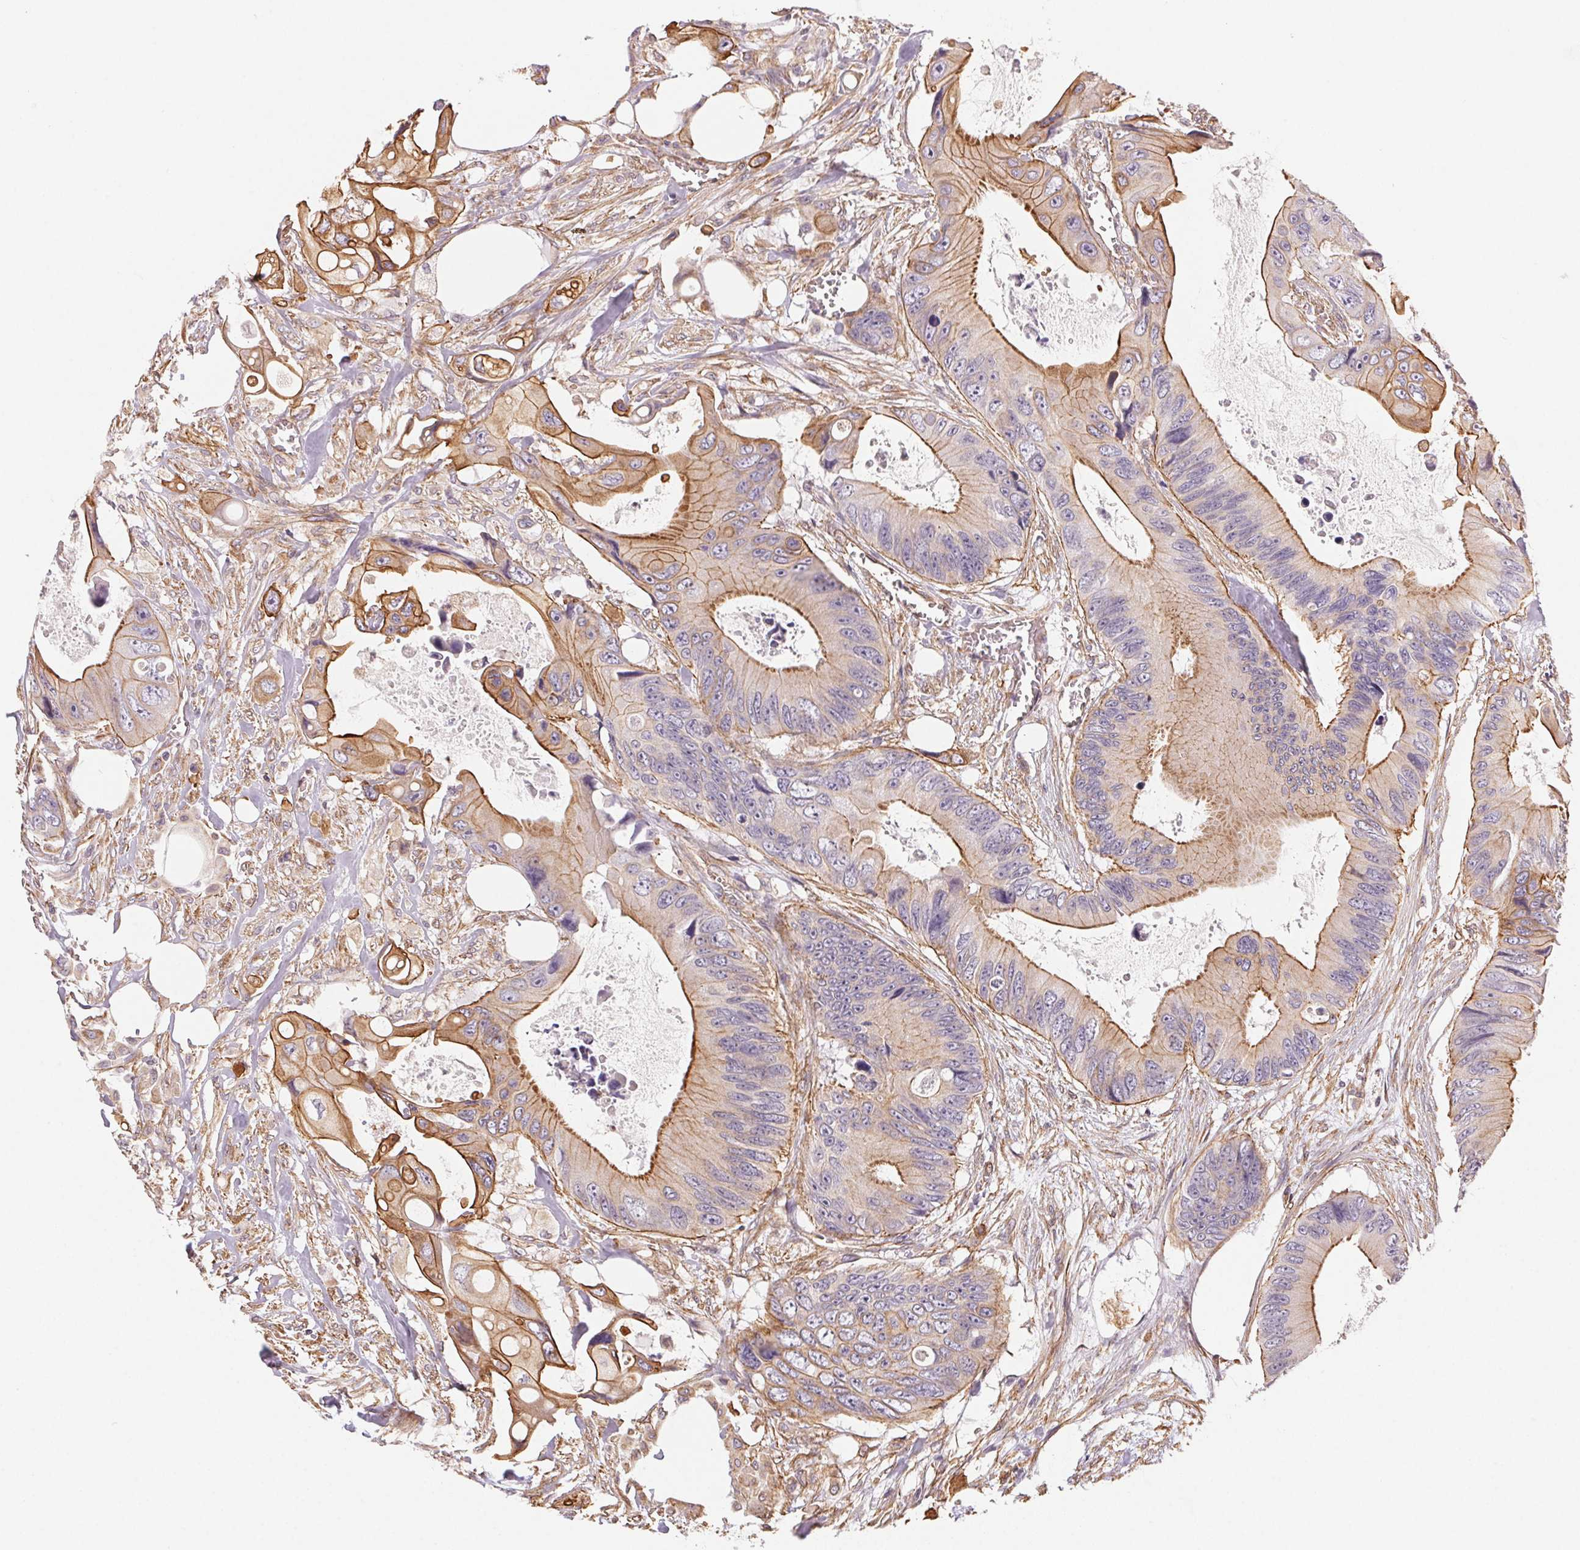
{"staining": {"intensity": "moderate", "quantity": "25%-75%", "location": "cytoplasmic/membranous"}, "tissue": "colorectal cancer", "cell_type": "Tumor cells", "image_type": "cancer", "snomed": [{"axis": "morphology", "description": "Adenocarcinoma, NOS"}, {"axis": "topography", "description": "Rectum"}], "caption": "DAB (3,3'-diaminobenzidine) immunohistochemical staining of colorectal adenocarcinoma displays moderate cytoplasmic/membranous protein positivity in about 25%-75% of tumor cells. (DAB (3,3'-diaminobenzidine) IHC, brown staining for protein, blue staining for nuclei).", "gene": "PLA2G4F", "patient": {"sex": "male", "age": 63}}